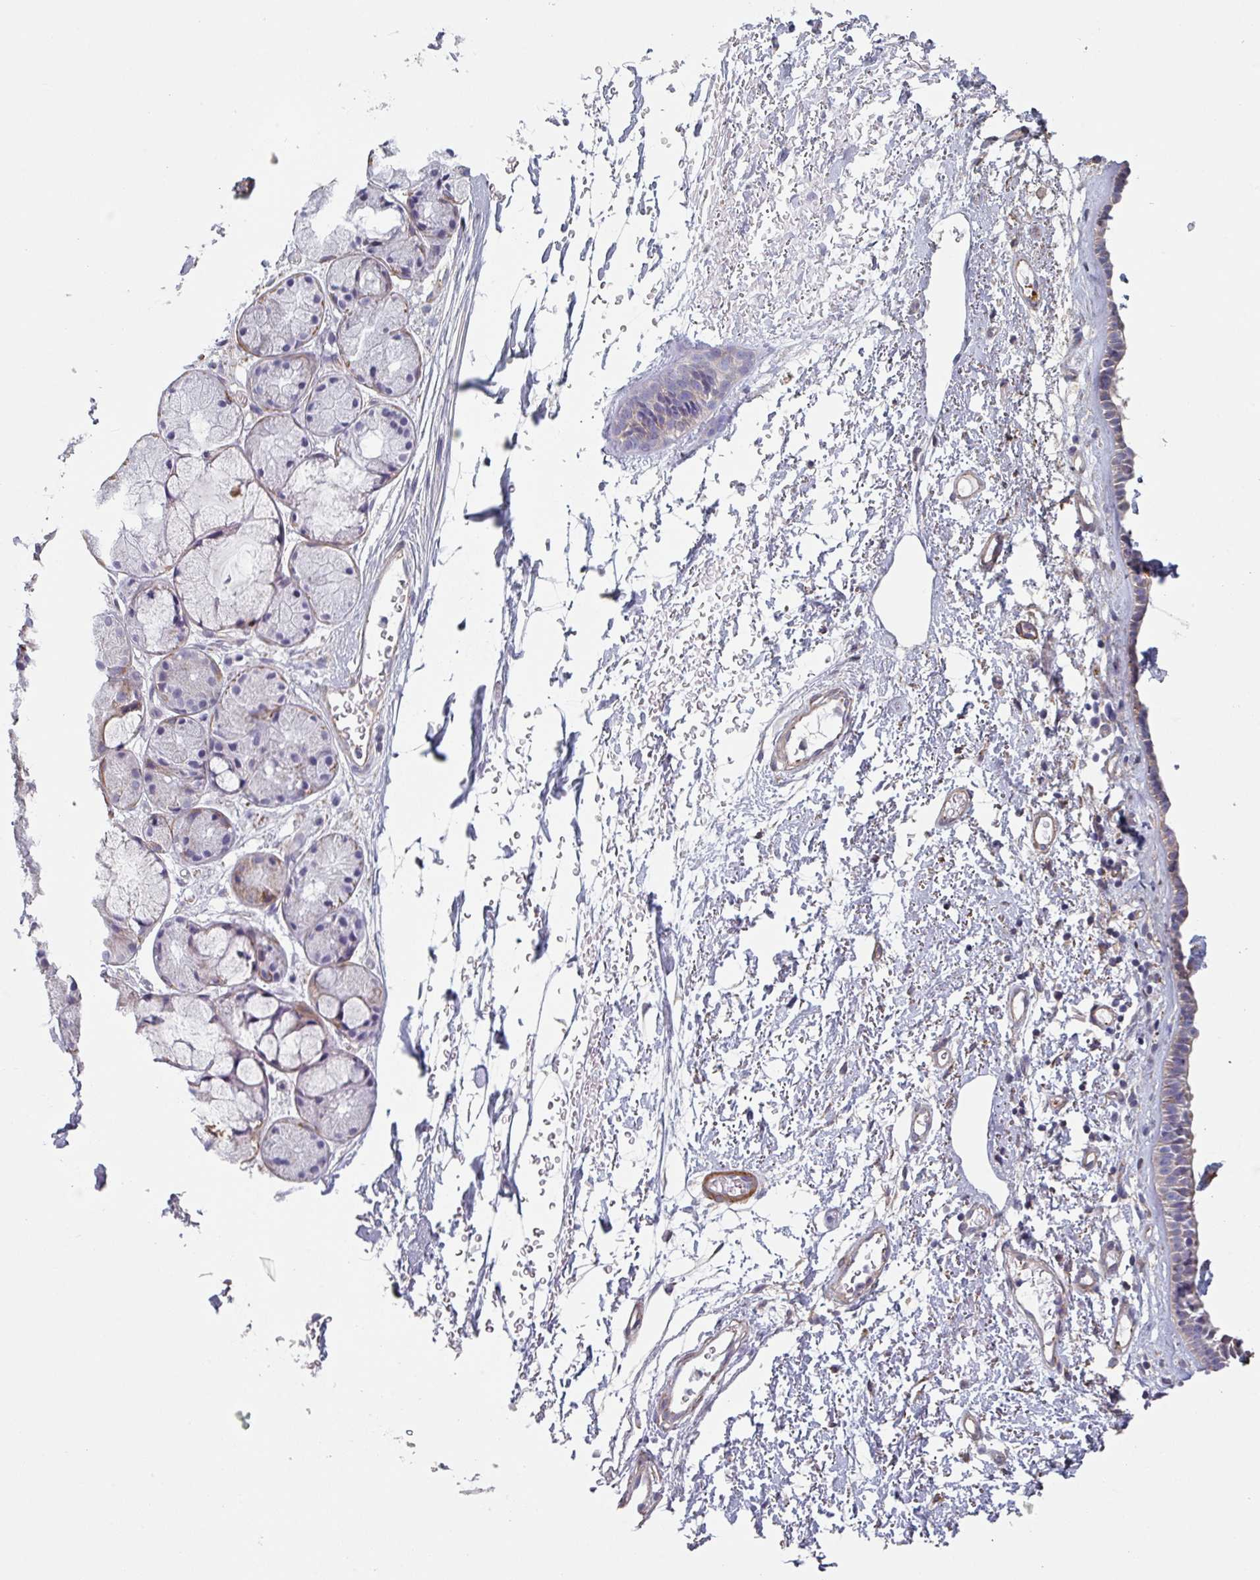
{"staining": {"intensity": "moderate", "quantity": "25%-75%", "location": "cytoplasmic/membranous"}, "tissue": "nasopharynx", "cell_type": "Respiratory epithelial cells", "image_type": "normal", "snomed": [{"axis": "morphology", "description": "Normal tissue, NOS"}, {"axis": "topography", "description": "Cartilage tissue"}, {"axis": "topography", "description": "Nasopharynx"}], "caption": "A photomicrograph of human nasopharynx stained for a protein exhibits moderate cytoplasmic/membranous brown staining in respiratory epithelial cells.", "gene": "GSTA1", "patient": {"sex": "male", "age": 56}}